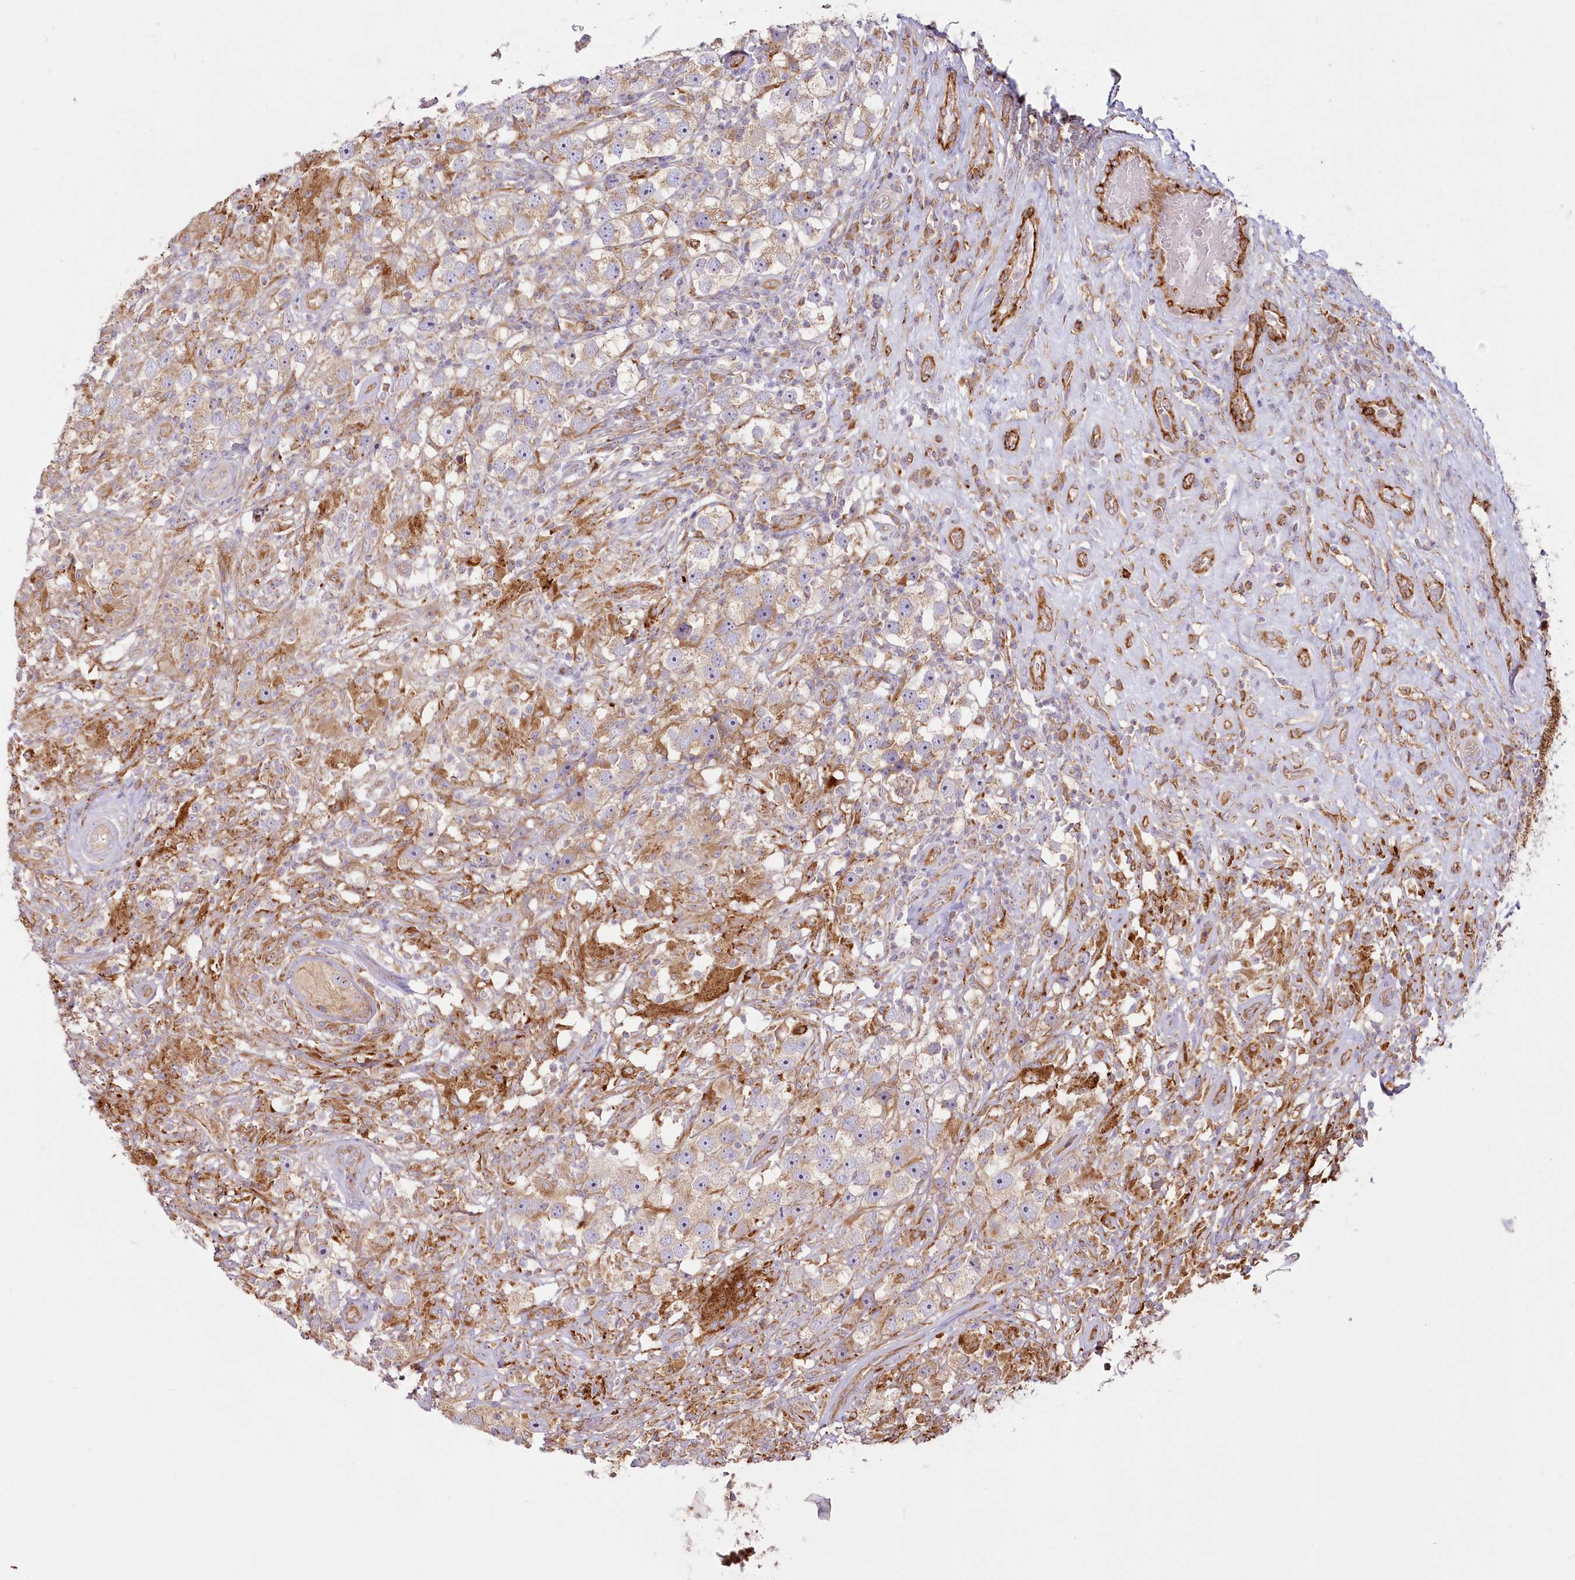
{"staining": {"intensity": "moderate", "quantity": ">75%", "location": "cytoplasmic/membranous"}, "tissue": "testis cancer", "cell_type": "Tumor cells", "image_type": "cancer", "snomed": [{"axis": "morphology", "description": "Seminoma, NOS"}, {"axis": "topography", "description": "Testis"}], "caption": "Immunohistochemistry of testis cancer displays medium levels of moderate cytoplasmic/membranous expression in approximately >75% of tumor cells. Using DAB (3,3'-diaminobenzidine) (brown) and hematoxylin (blue) stains, captured at high magnification using brightfield microscopy.", "gene": "HARS2", "patient": {"sex": "male", "age": 49}}